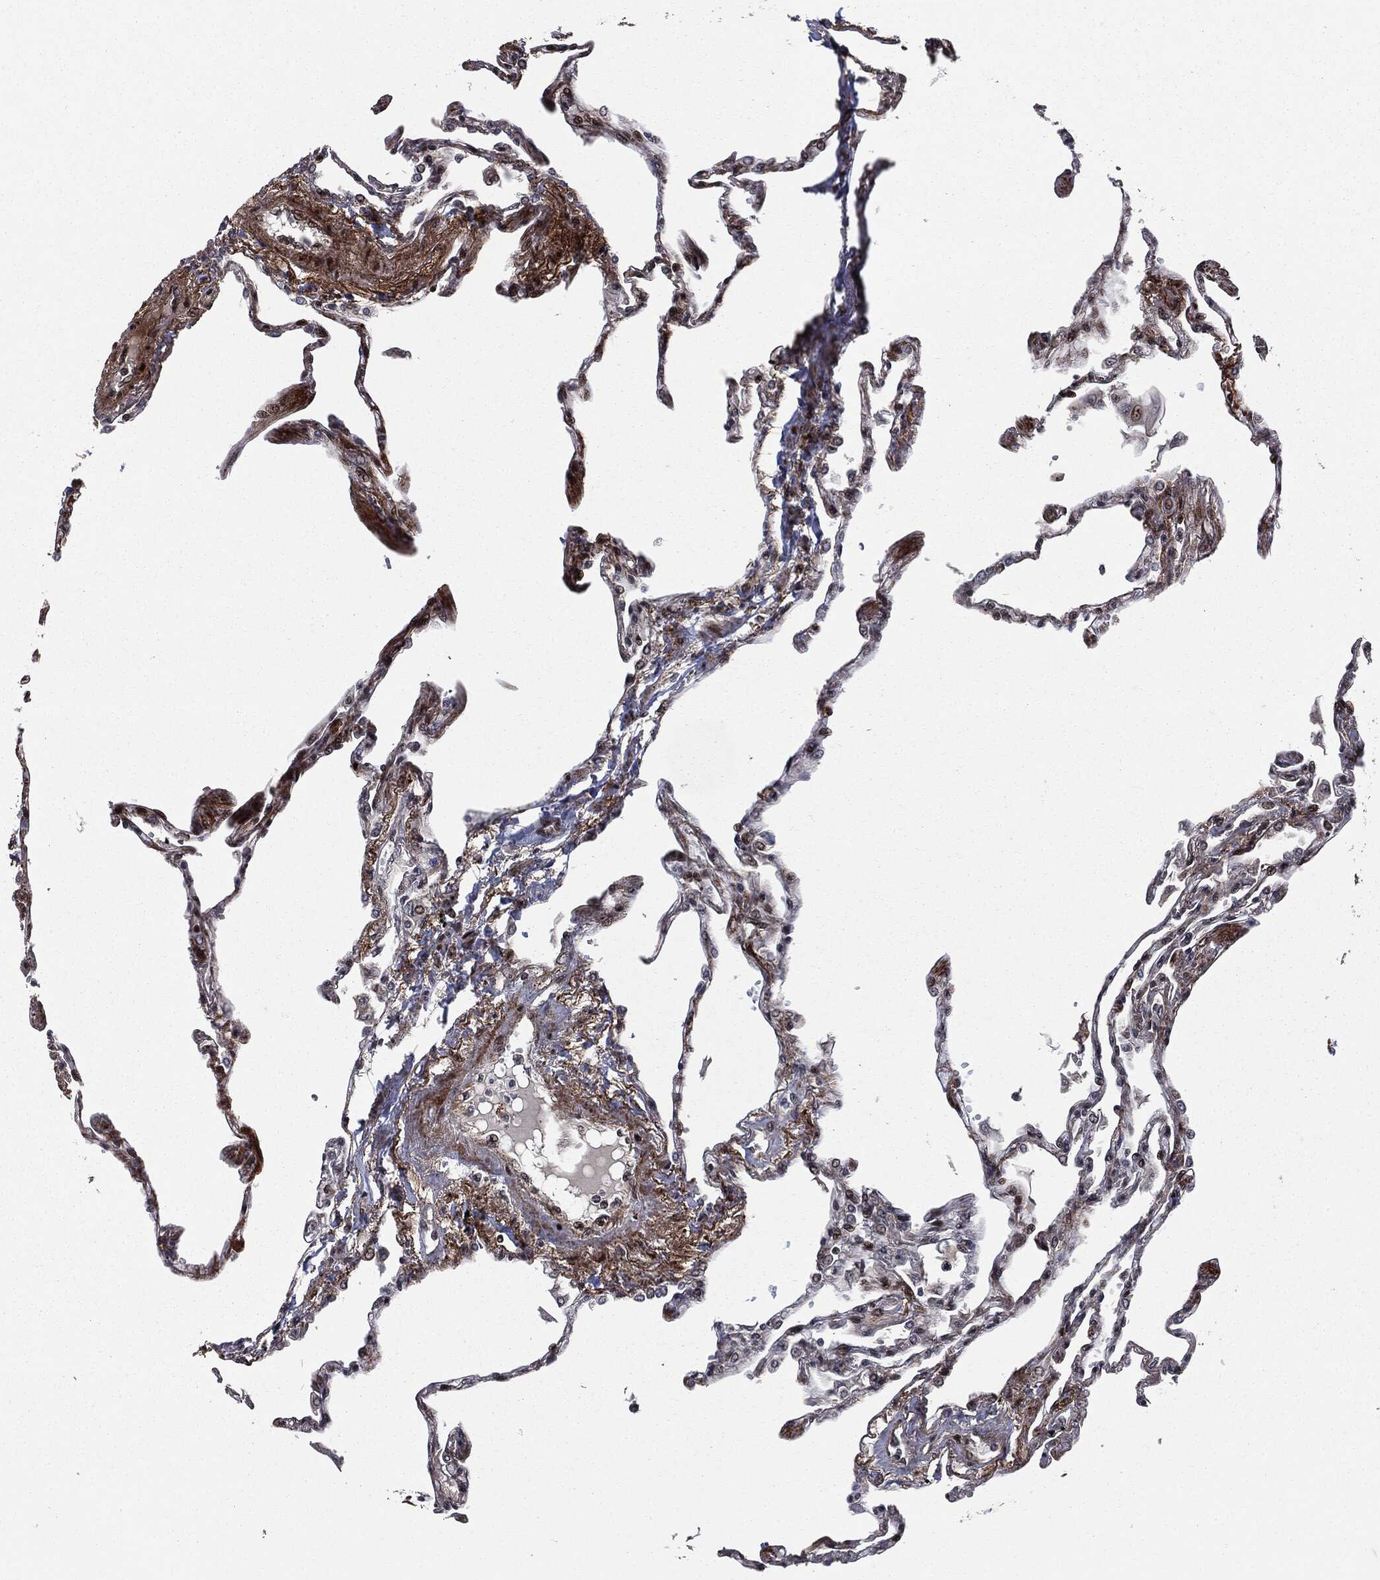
{"staining": {"intensity": "strong", "quantity": ">75%", "location": "cytoplasmic/membranous,nuclear"}, "tissue": "lung", "cell_type": "Alveolar cells", "image_type": "normal", "snomed": [{"axis": "morphology", "description": "Normal tissue, NOS"}, {"axis": "topography", "description": "Lung"}], "caption": "IHC histopathology image of unremarkable lung: lung stained using immunohistochemistry reveals high levels of strong protein expression localized specifically in the cytoplasmic/membranous,nuclear of alveolar cells, appearing as a cytoplasmic/membranous,nuclear brown color.", "gene": "SMAD4", "patient": {"sex": "male", "age": 78}}